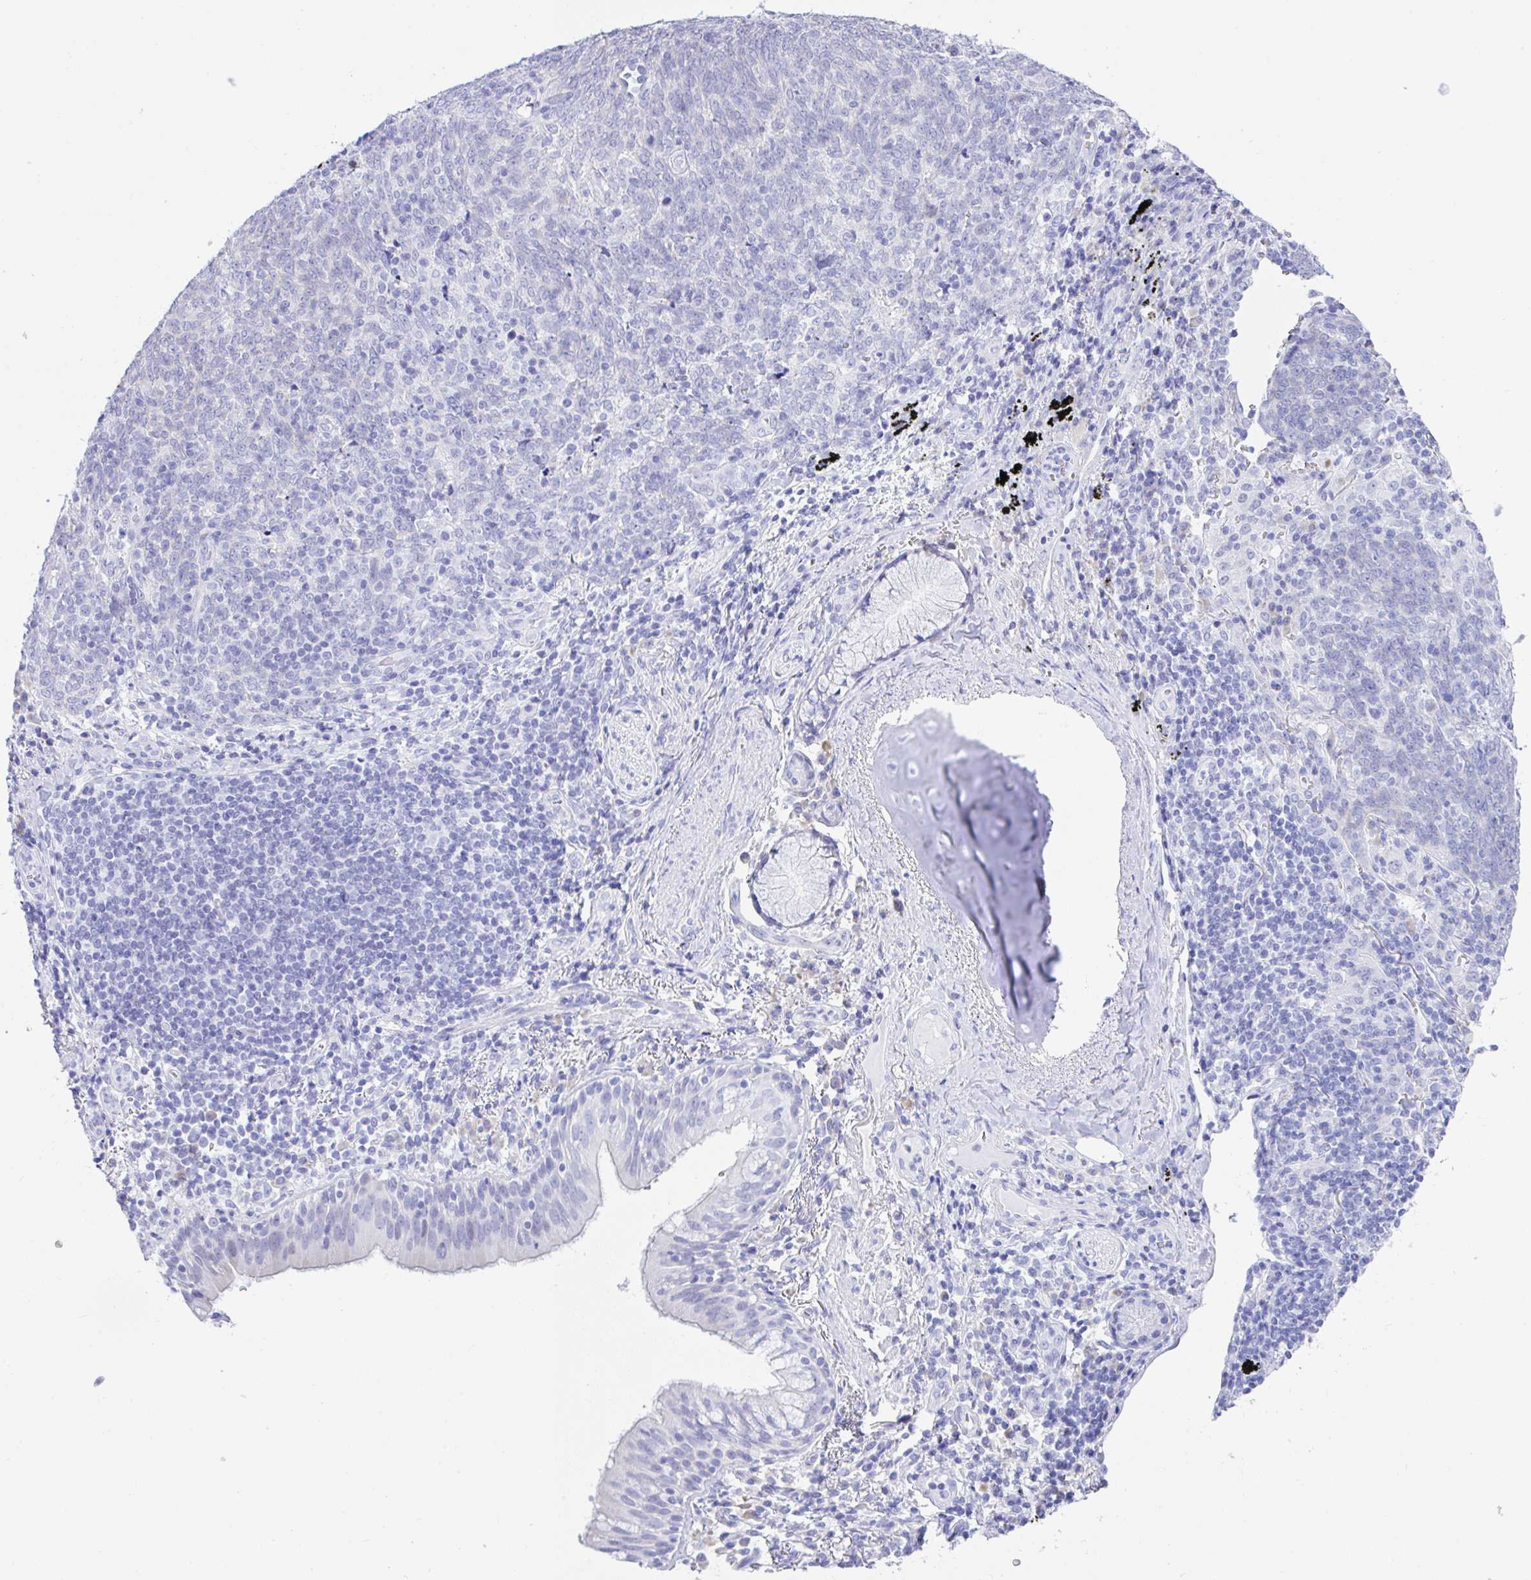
{"staining": {"intensity": "negative", "quantity": "none", "location": "none"}, "tissue": "lung cancer", "cell_type": "Tumor cells", "image_type": "cancer", "snomed": [{"axis": "morphology", "description": "Squamous cell carcinoma, NOS"}, {"axis": "topography", "description": "Lung"}], "caption": "Image shows no significant protein positivity in tumor cells of lung cancer (squamous cell carcinoma). Brightfield microscopy of IHC stained with DAB (brown) and hematoxylin (blue), captured at high magnification.", "gene": "SEL1L2", "patient": {"sex": "female", "age": 72}}